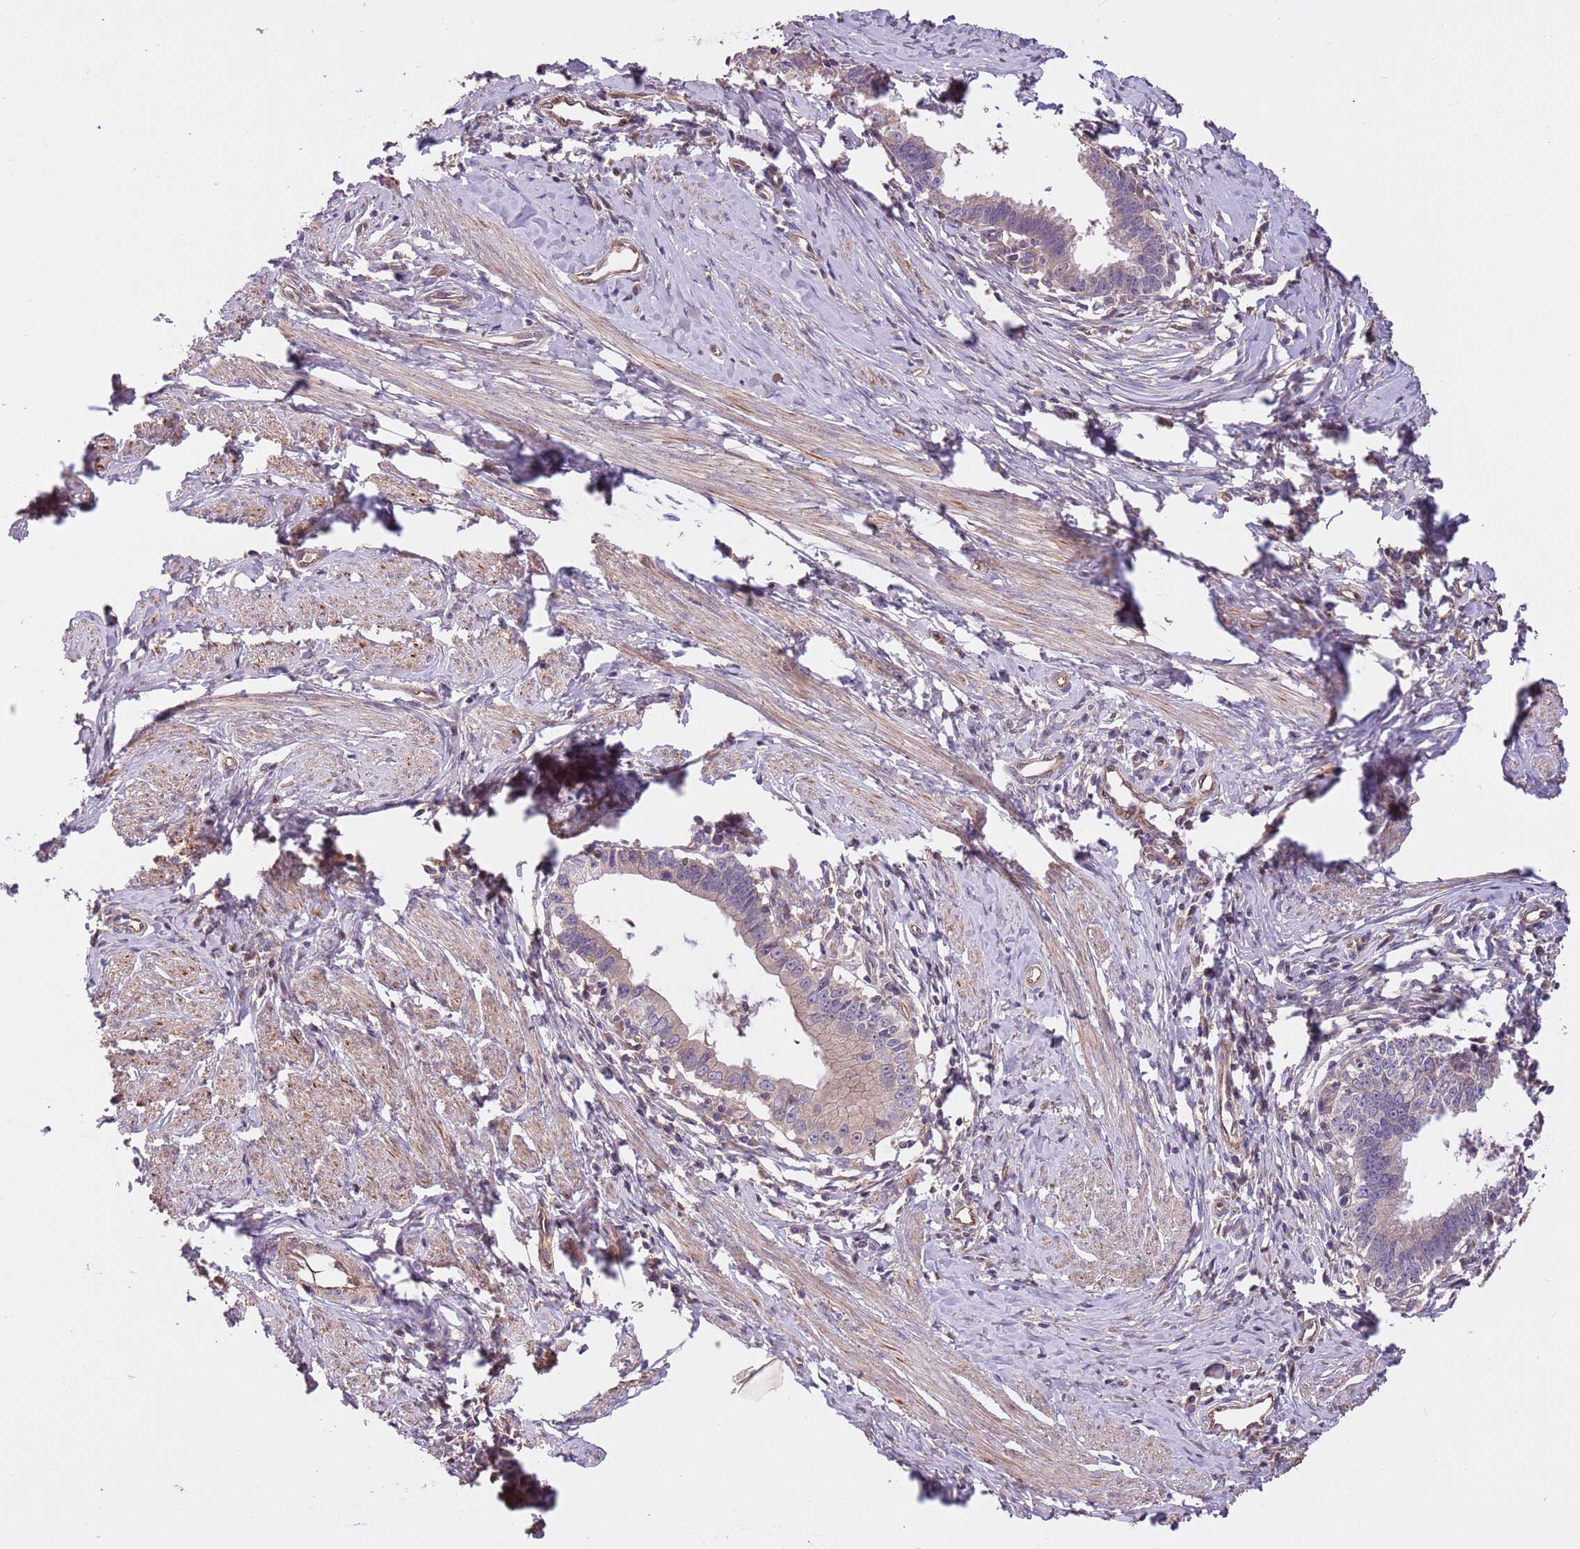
{"staining": {"intensity": "weak", "quantity": ">75%", "location": "cytoplasmic/membranous"}, "tissue": "cervical cancer", "cell_type": "Tumor cells", "image_type": "cancer", "snomed": [{"axis": "morphology", "description": "Adenocarcinoma, NOS"}, {"axis": "topography", "description": "Cervix"}], "caption": "Immunohistochemistry (IHC) staining of adenocarcinoma (cervical), which exhibits low levels of weak cytoplasmic/membranous staining in approximately >75% of tumor cells indicating weak cytoplasmic/membranous protein expression. The staining was performed using DAB (3,3'-diaminobenzidine) (brown) for protein detection and nuclei were counterstained in hematoxylin (blue).", "gene": "FAM89B", "patient": {"sex": "female", "age": 36}}